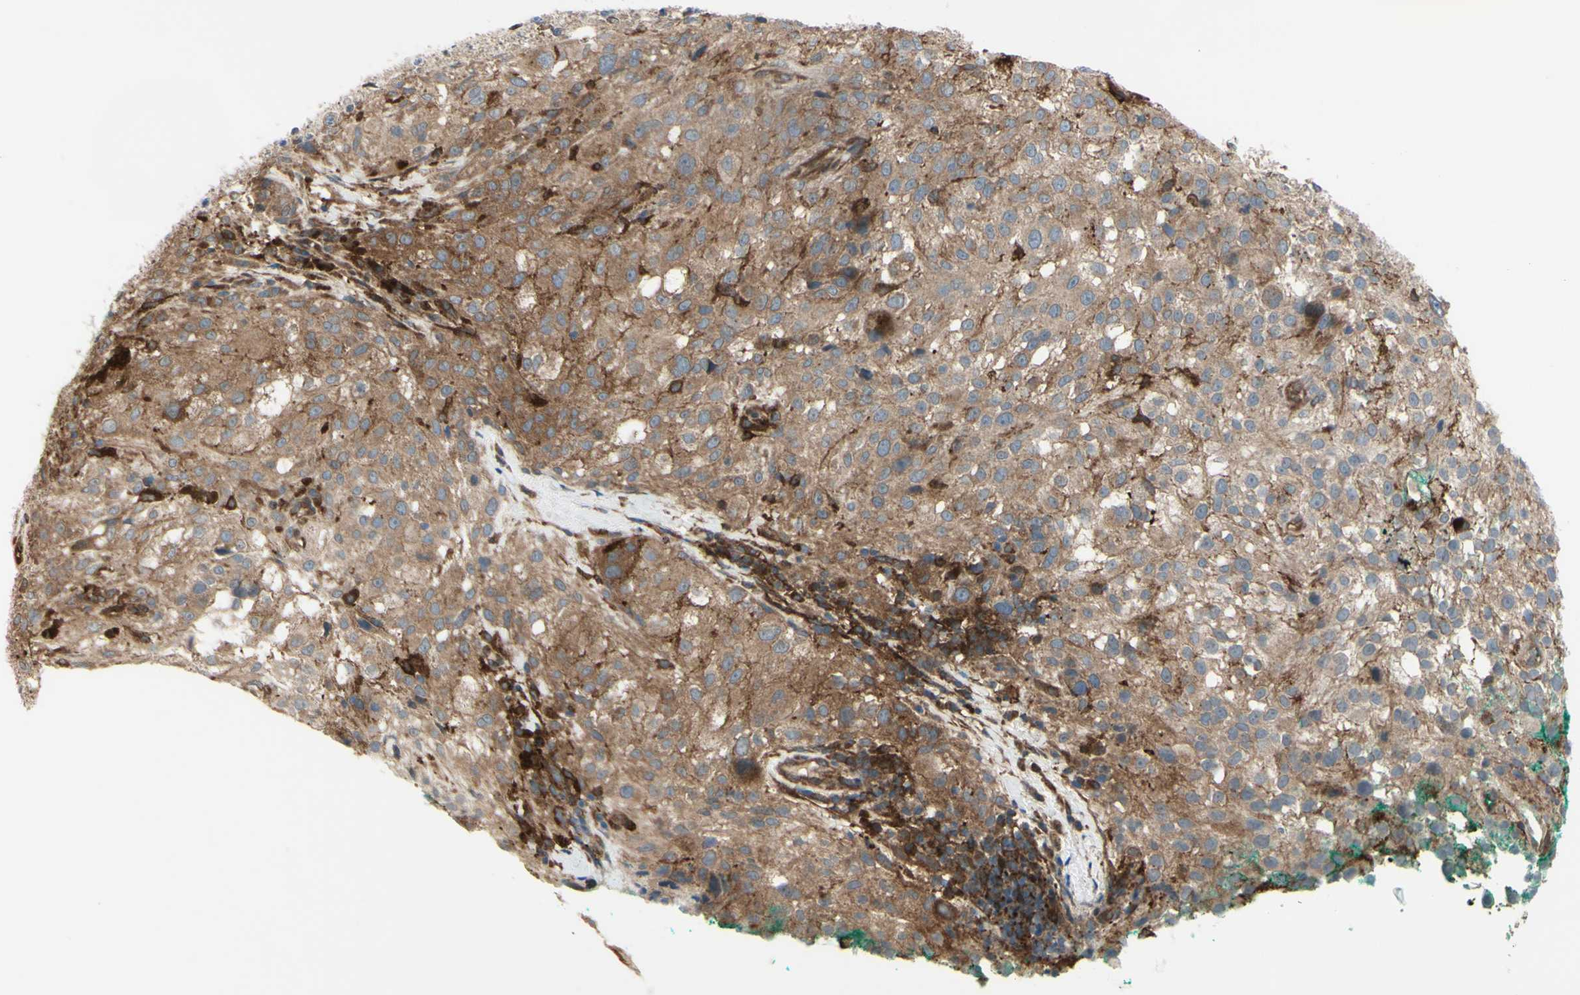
{"staining": {"intensity": "moderate", "quantity": ">75%", "location": "cytoplasmic/membranous"}, "tissue": "melanoma", "cell_type": "Tumor cells", "image_type": "cancer", "snomed": [{"axis": "morphology", "description": "Necrosis, NOS"}, {"axis": "morphology", "description": "Malignant melanoma, NOS"}, {"axis": "topography", "description": "Skin"}], "caption": "This is an image of IHC staining of malignant melanoma, which shows moderate expression in the cytoplasmic/membranous of tumor cells.", "gene": "IGSF9B", "patient": {"sex": "female", "age": 87}}